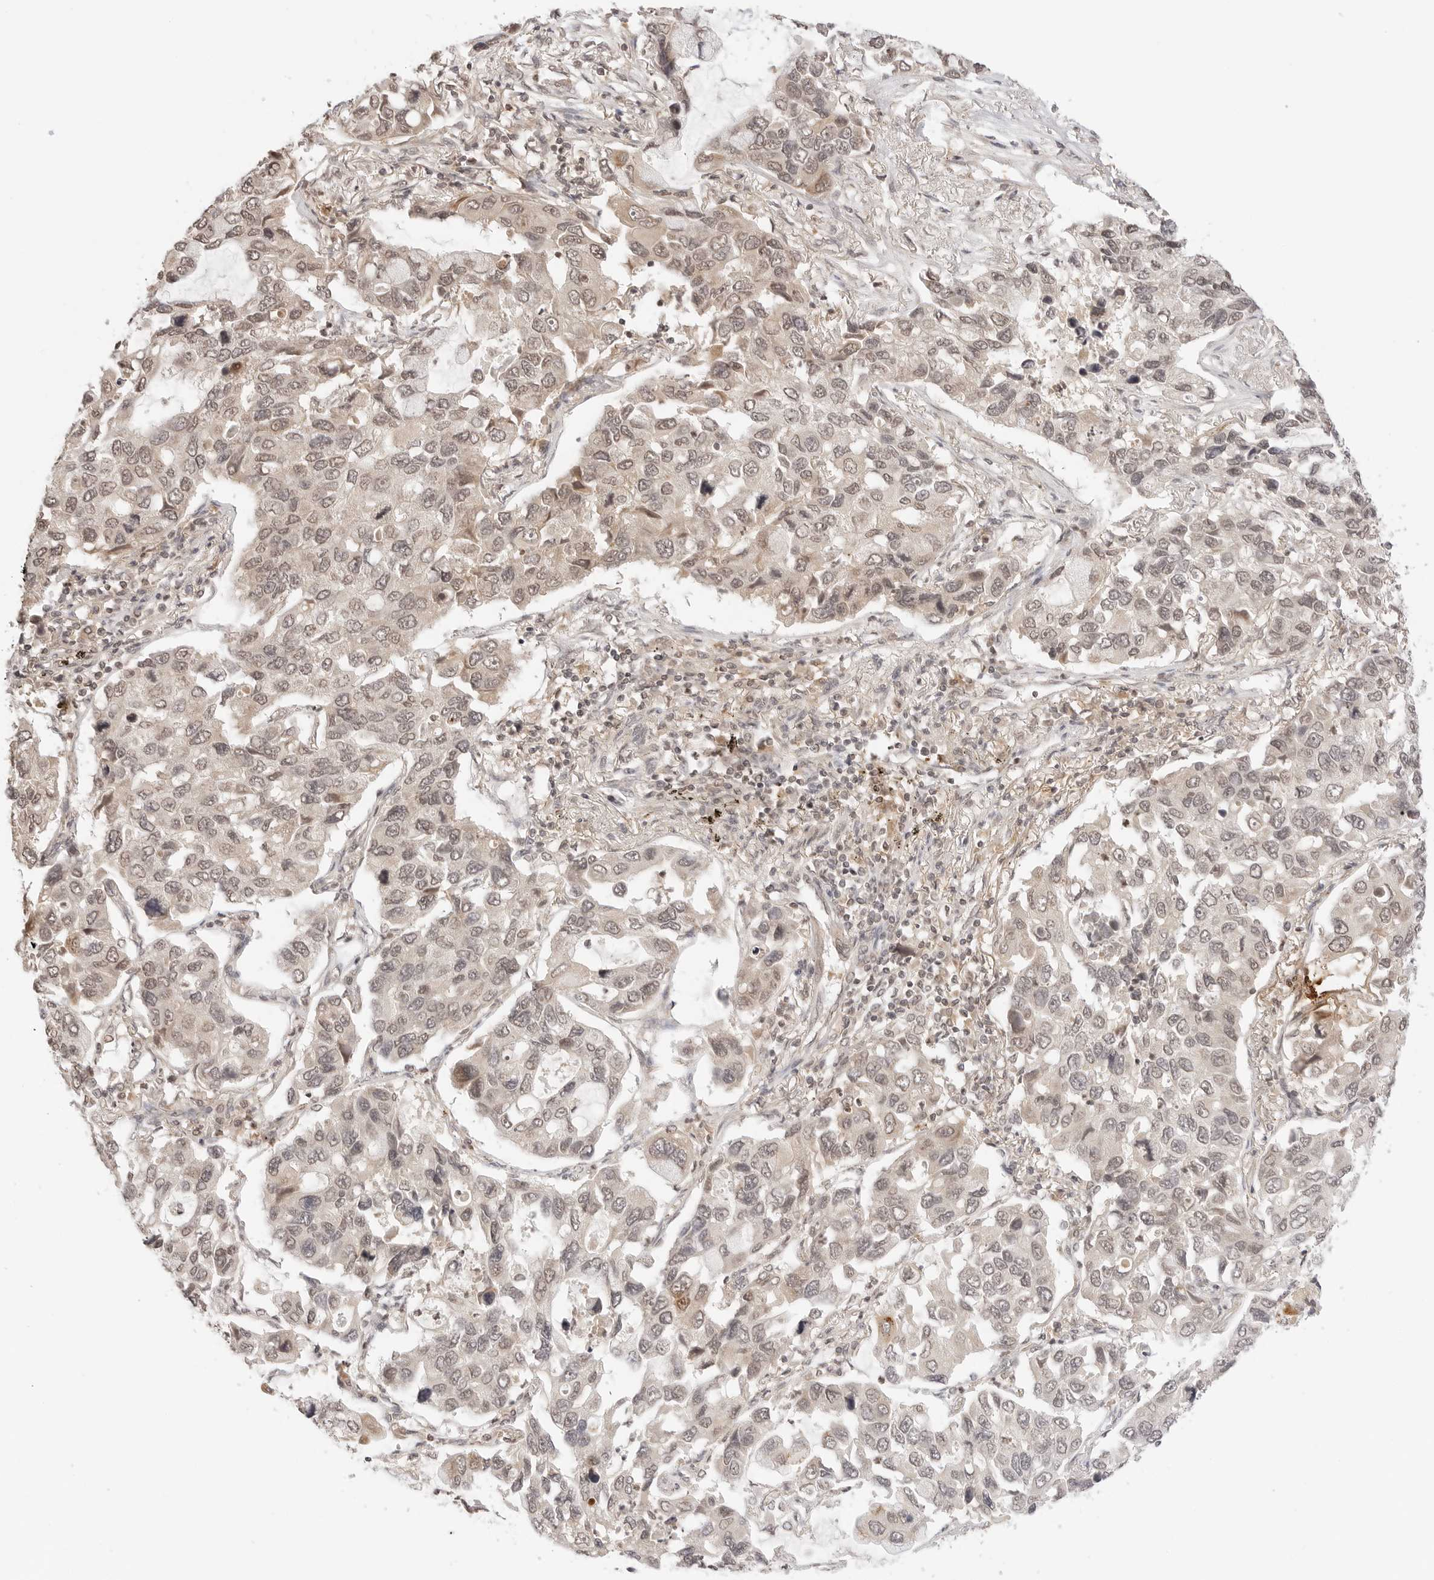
{"staining": {"intensity": "weak", "quantity": ">75%", "location": "cytoplasmic/membranous,nuclear"}, "tissue": "lung cancer", "cell_type": "Tumor cells", "image_type": "cancer", "snomed": [{"axis": "morphology", "description": "Adenocarcinoma, NOS"}, {"axis": "topography", "description": "Lung"}], "caption": "Brown immunohistochemical staining in human lung cancer (adenocarcinoma) demonstrates weak cytoplasmic/membranous and nuclear staining in about >75% of tumor cells.", "gene": "GPR34", "patient": {"sex": "male", "age": 64}}